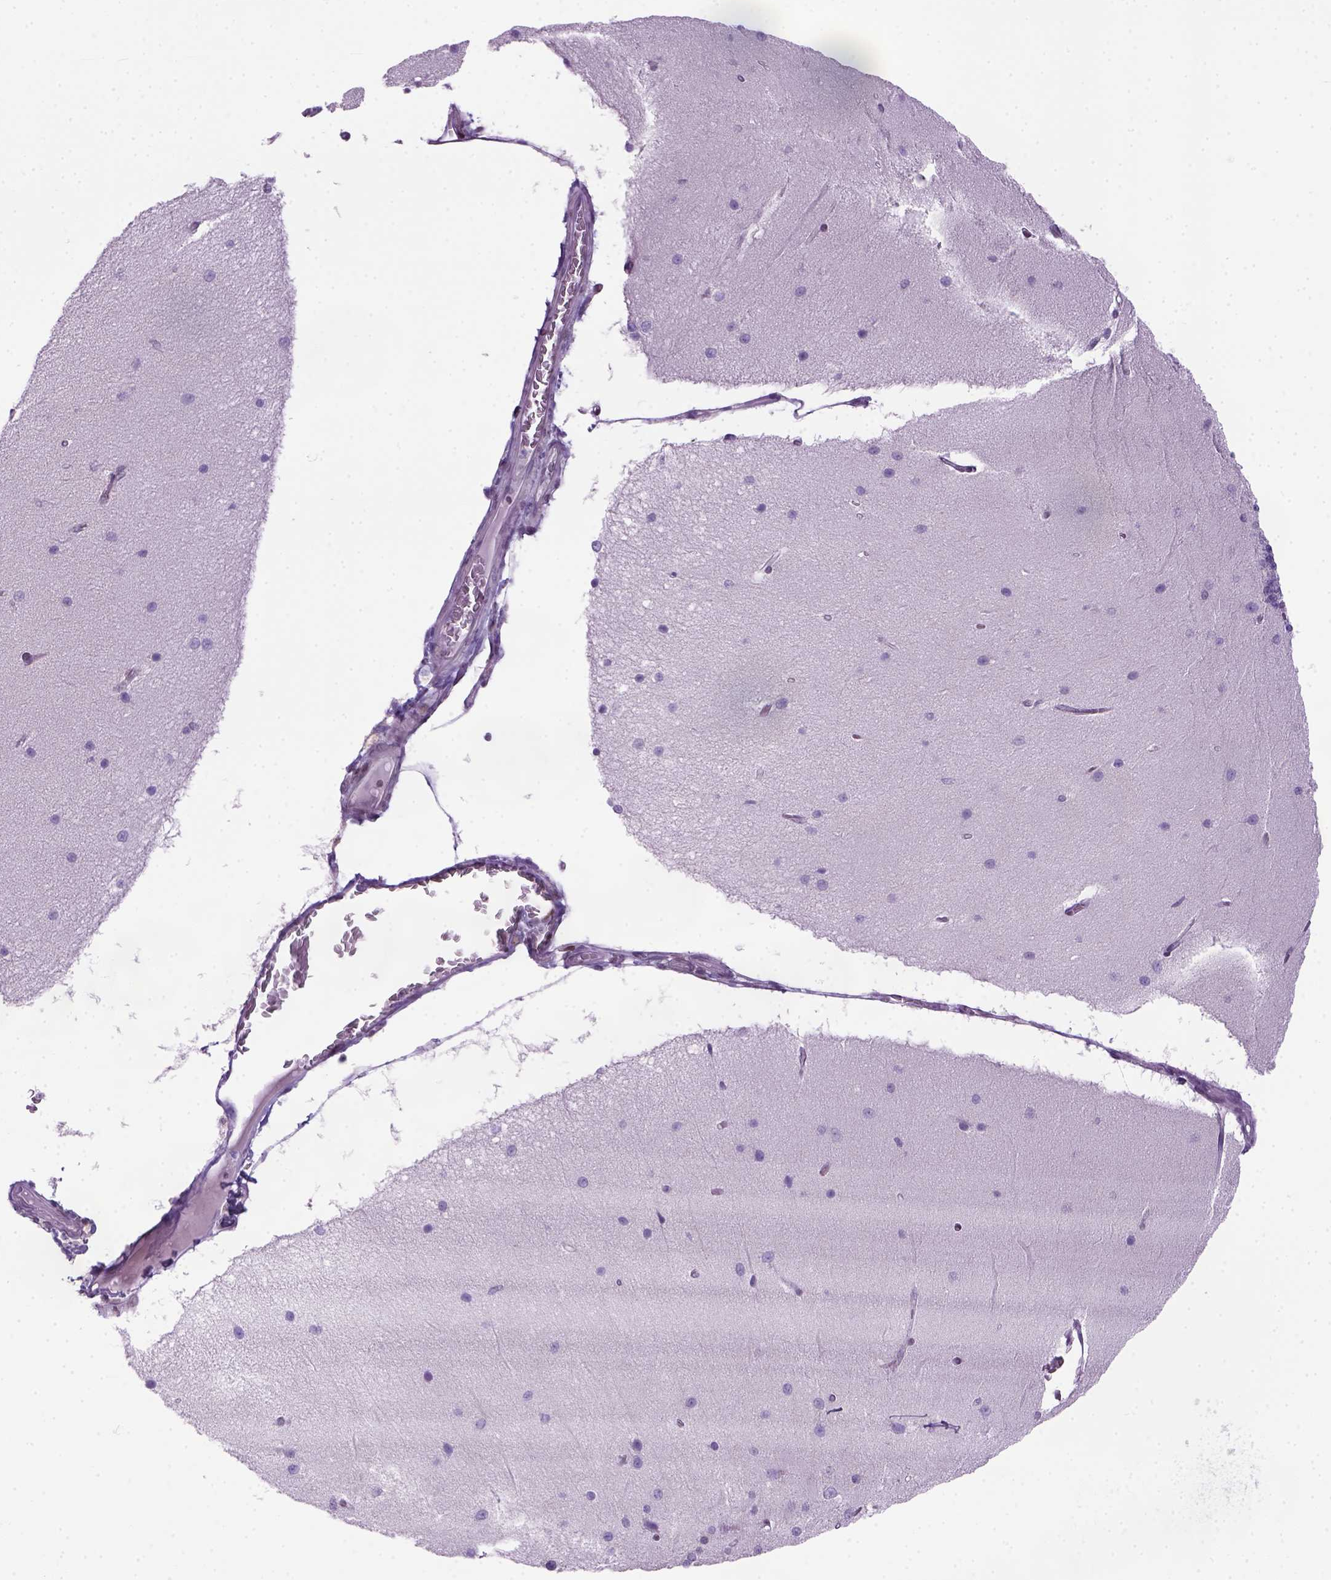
{"staining": {"intensity": "negative", "quantity": "none", "location": "none"}, "tissue": "cerebellum", "cell_type": "Cells in granular layer", "image_type": "normal", "snomed": [{"axis": "morphology", "description": "Normal tissue, NOS"}, {"axis": "topography", "description": "Cerebellum"}], "caption": "Benign cerebellum was stained to show a protein in brown. There is no significant expression in cells in granular layer. (Brightfield microscopy of DAB (3,3'-diaminobenzidine) immunohistochemistry at high magnification).", "gene": "MGMT", "patient": {"sex": "female", "age": 54}}